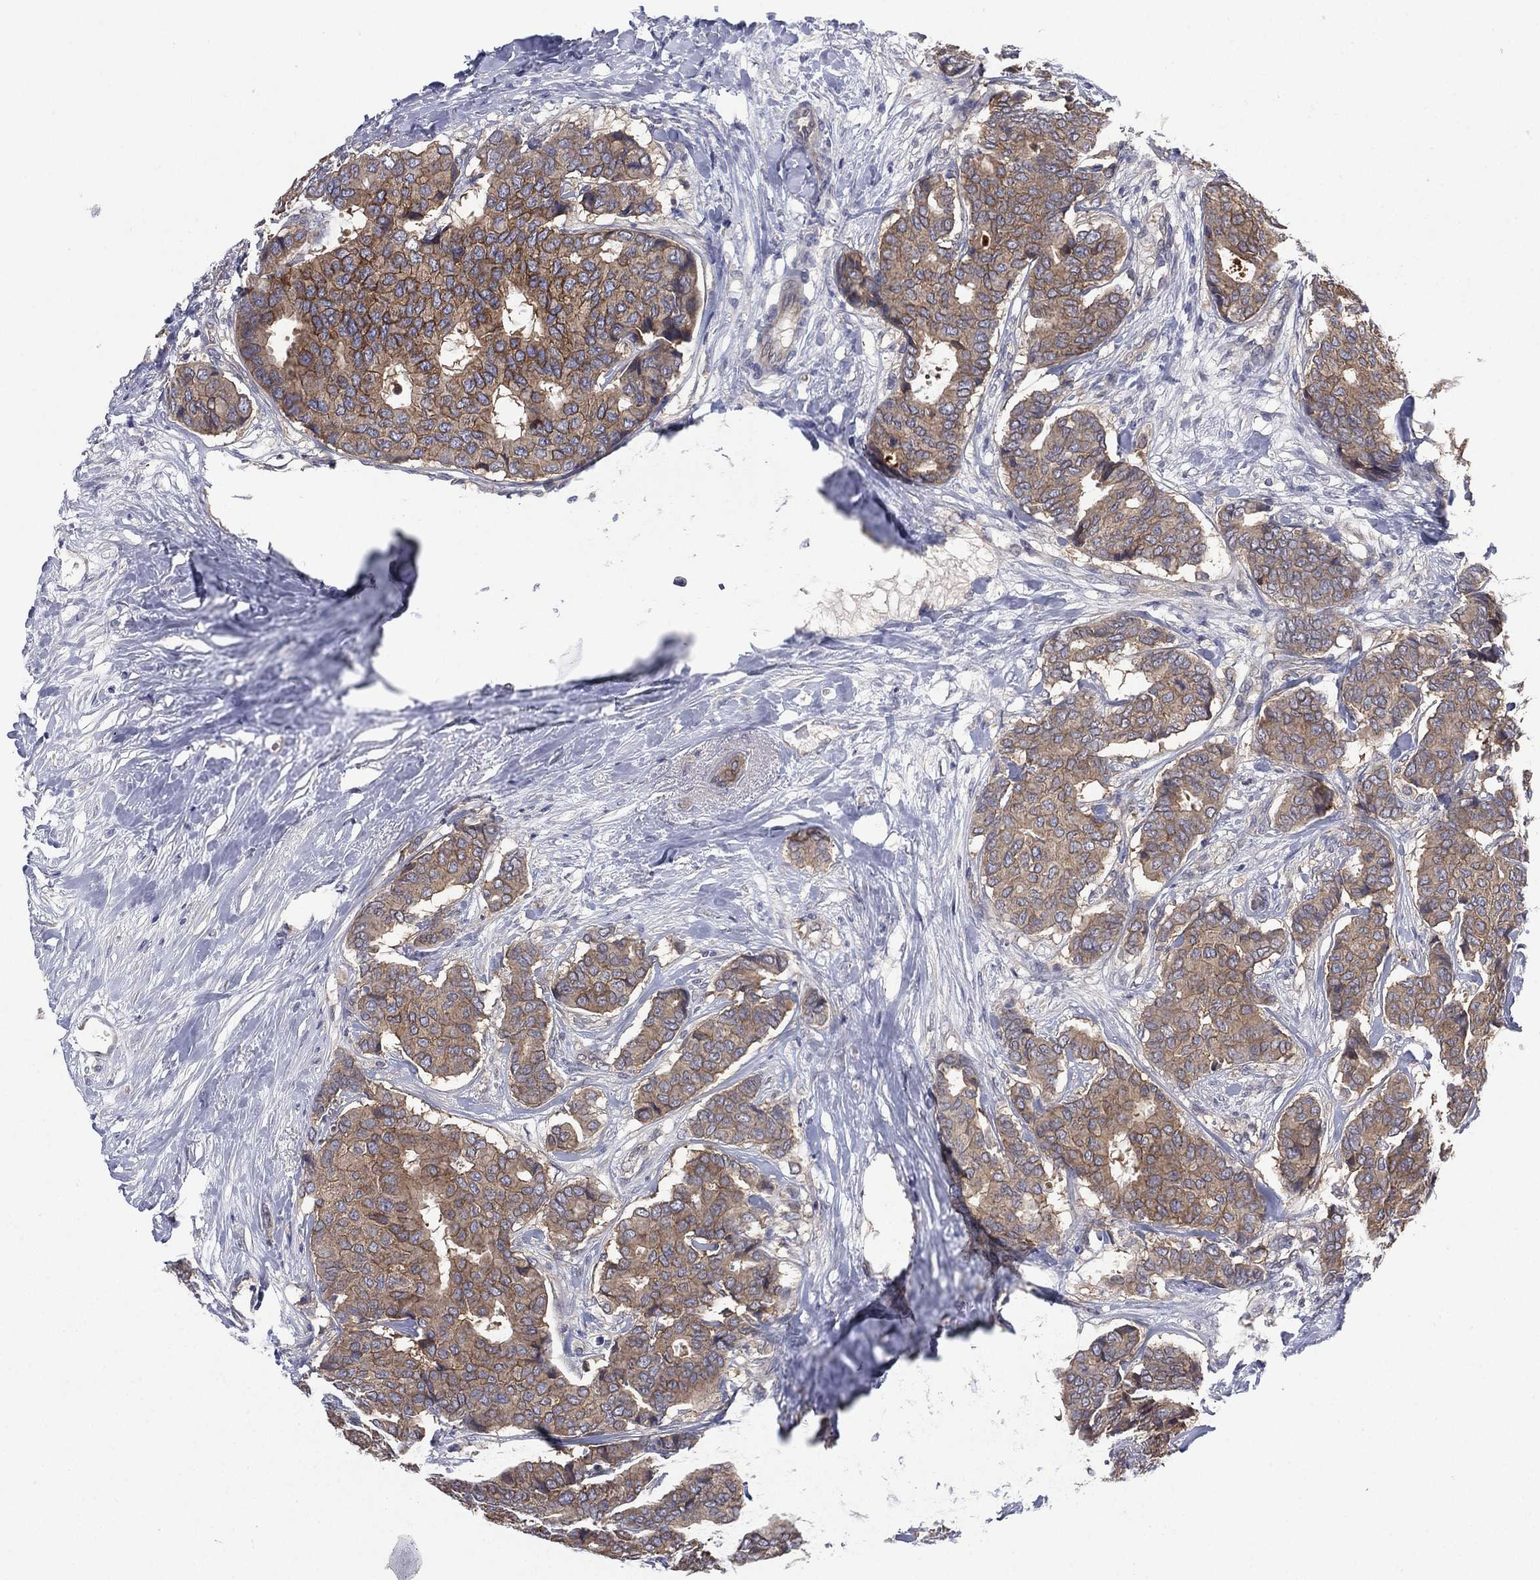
{"staining": {"intensity": "moderate", "quantity": ">75%", "location": "cytoplasmic/membranous"}, "tissue": "breast cancer", "cell_type": "Tumor cells", "image_type": "cancer", "snomed": [{"axis": "morphology", "description": "Duct carcinoma"}, {"axis": "topography", "description": "Breast"}], "caption": "An image of human infiltrating ductal carcinoma (breast) stained for a protein shows moderate cytoplasmic/membranous brown staining in tumor cells.", "gene": "MPP7", "patient": {"sex": "female", "age": 75}}